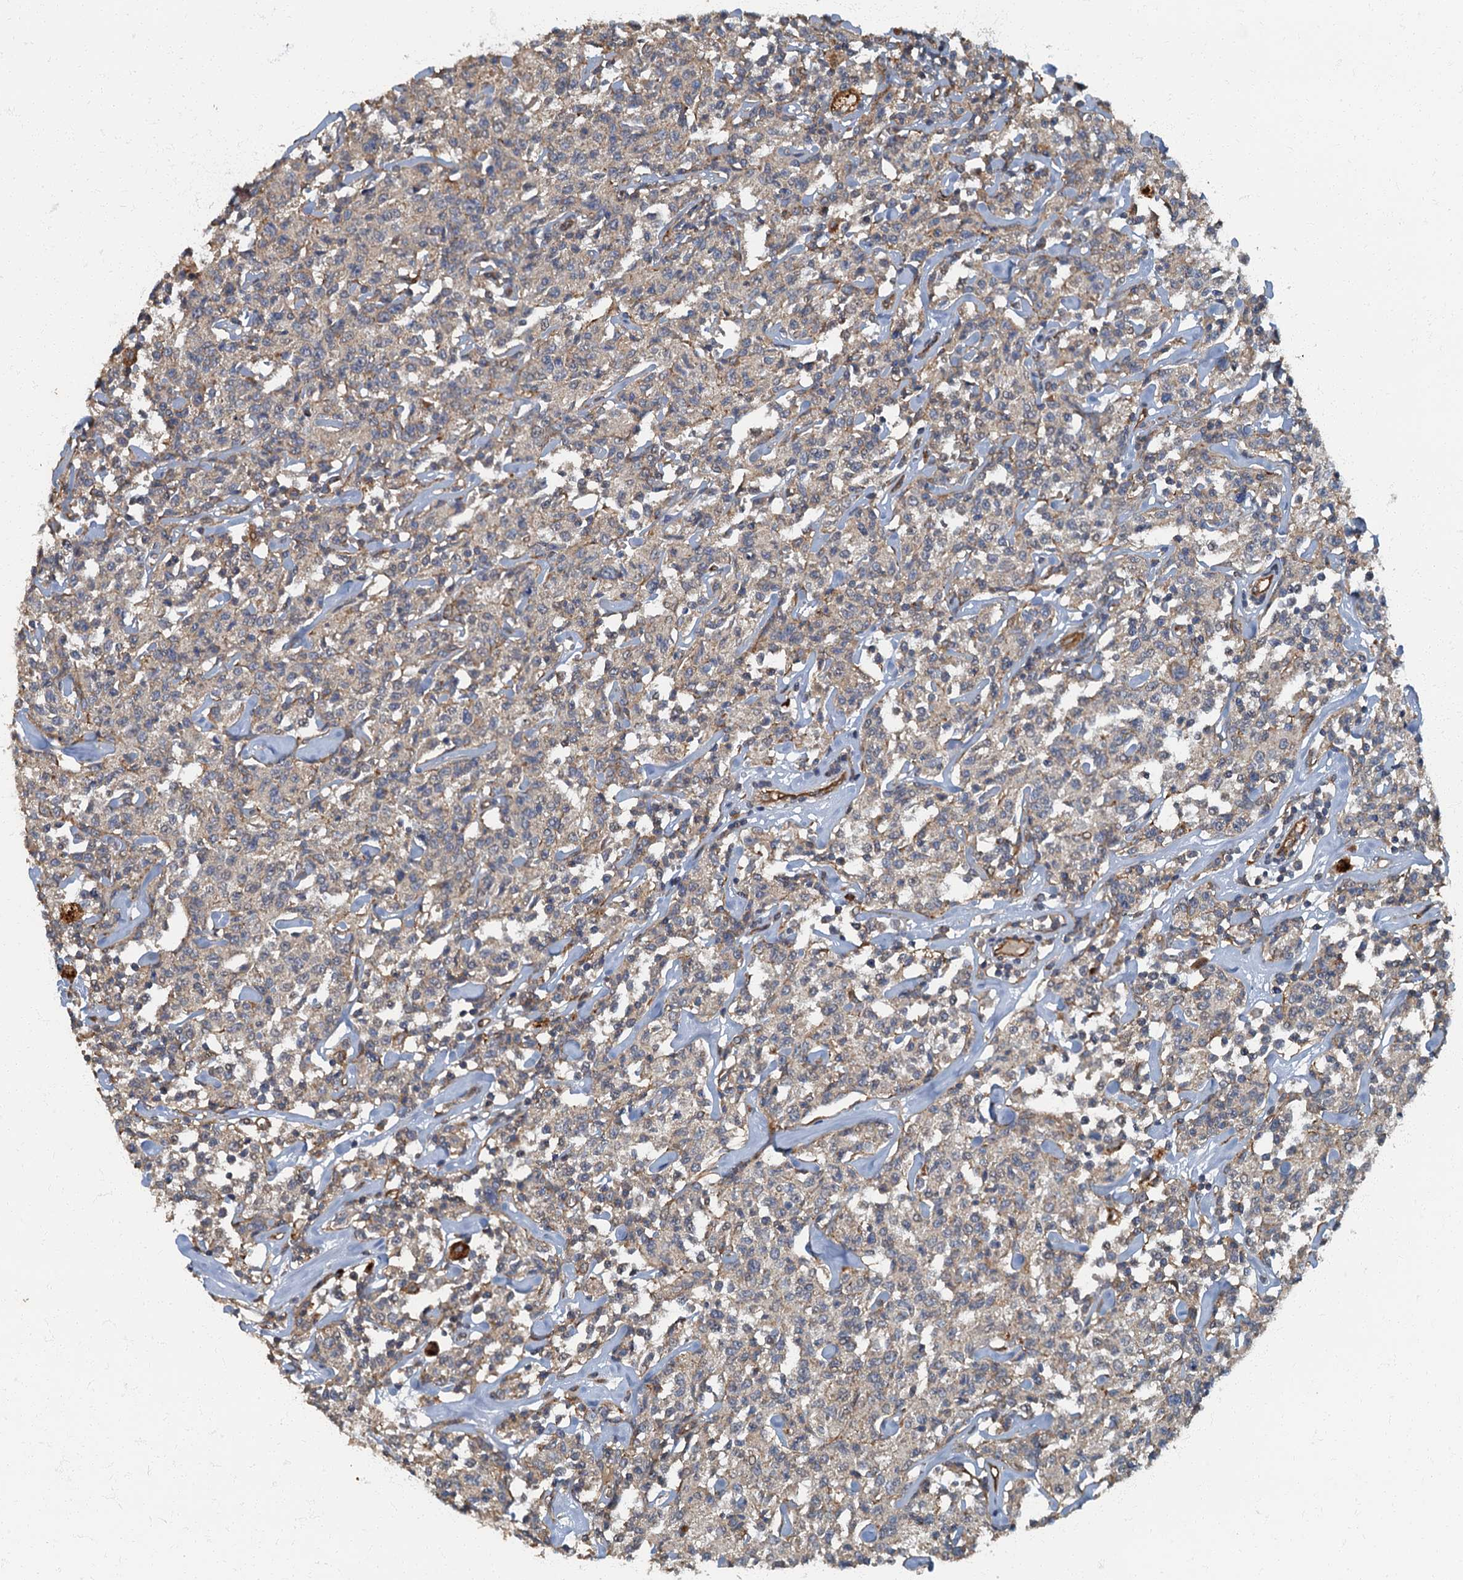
{"staining": {"intensity": "negative", "quantity": "none", "location": "none"}, "tissue": "lymphoma", "cell_type": "Tumor cells", "image_type": "cancer", "snomed": [{"axis": "morphology", "description": "Malignant lymphoma, non-Hodgkin's type, Low grade"}, {"axis": "topography", "description": "Small intestine"}], "caption": "Human malignant lymphoma, non-Hodgkin's type (low-grade) stained for a protein using IHC demonstrates no staining in tumor cells.", "gene": "ARL11", "patient": {"sex": "female", "age": 59}}